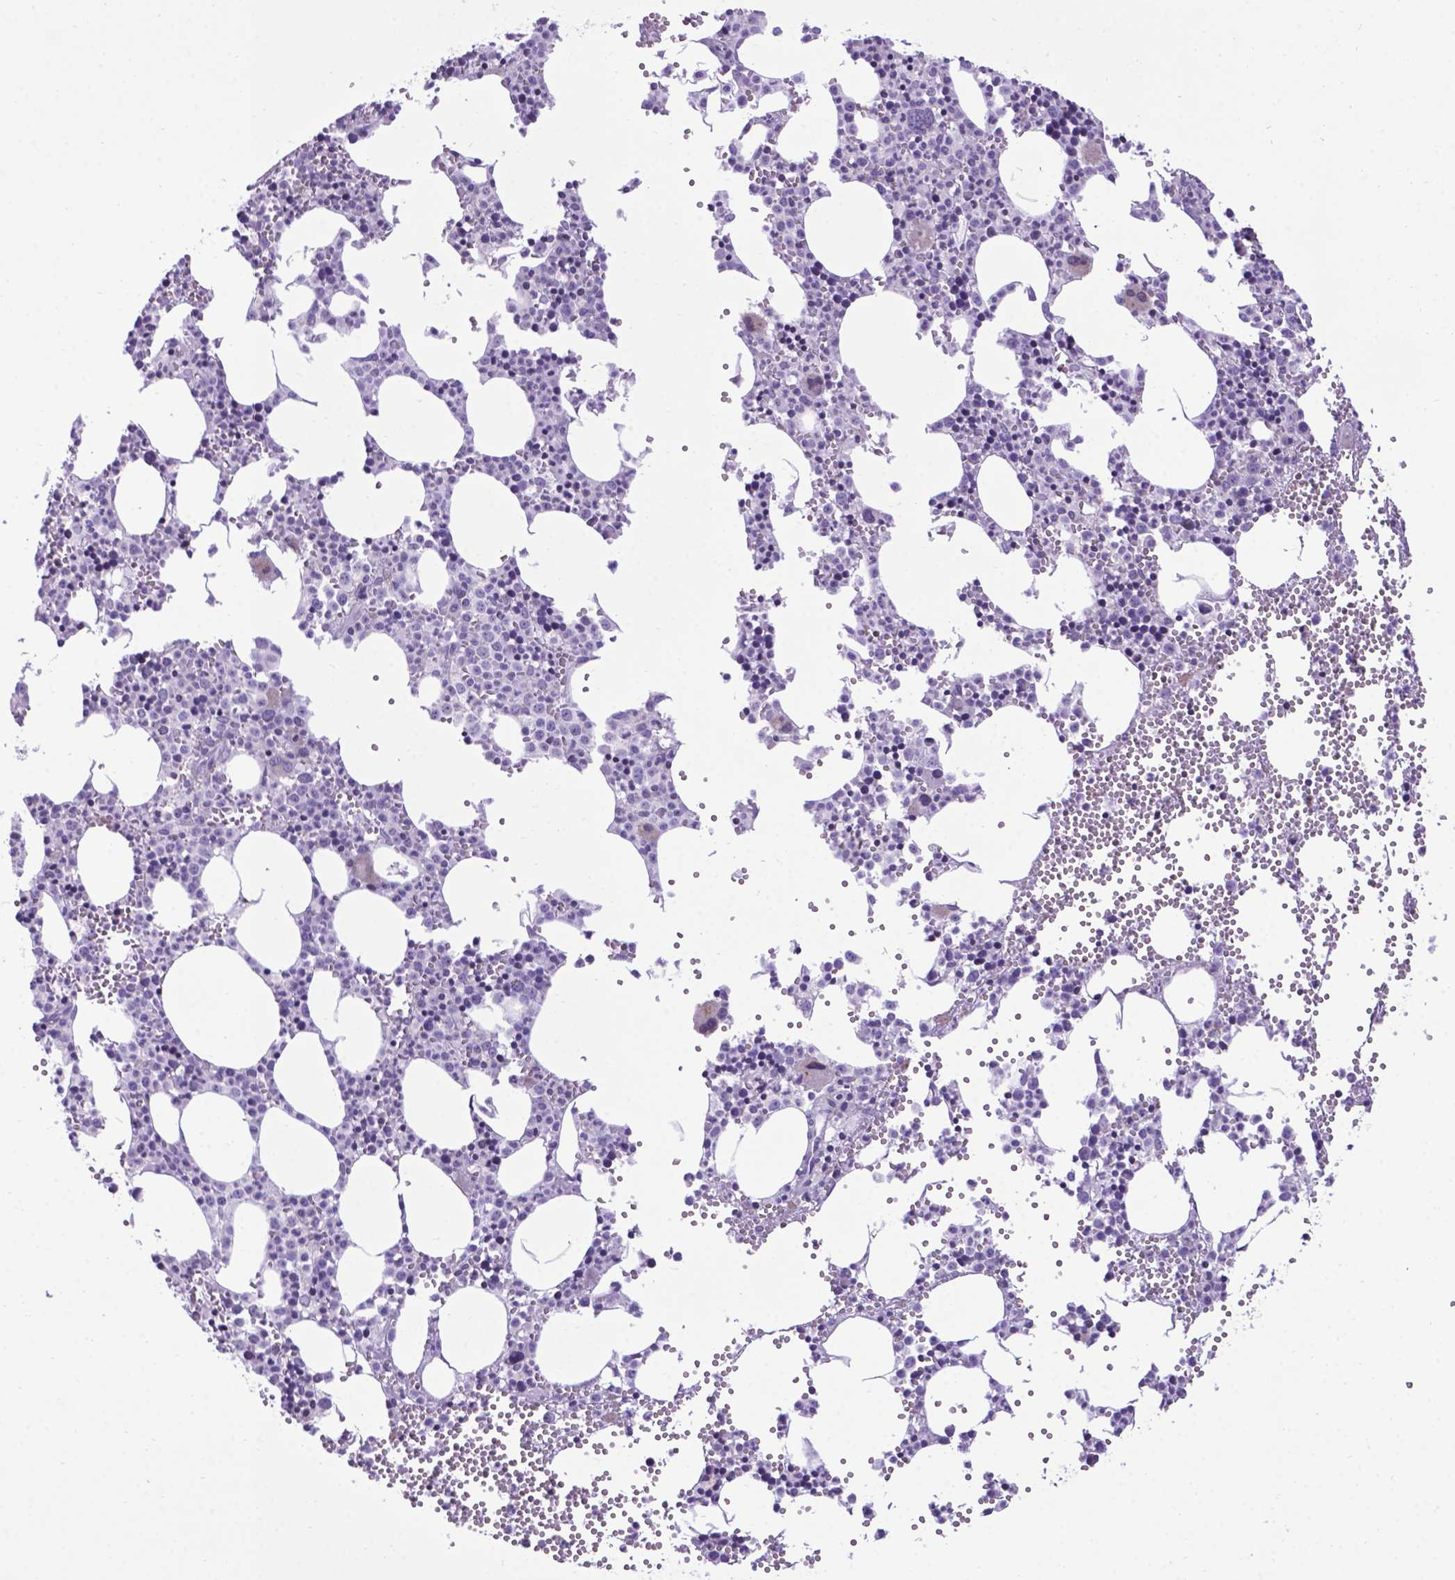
{"staining": {"intensity": "negative", "quantity": "none", "location": "none"}, "tissue": "bone marrow", "cell_type": "Hematopoietic cells", "image_type": "normal", "snomed": [{"axis": "morphology", "description": "Normal tissue, NOS"}, {"axis": "topography", "description": "Bone marrow"}], "caption": "DAB immunohistochemical staining of benign bone marrow demonstrates no significant expression in hematopoietic cells. (Brightfield microscopy of DAB (3,3'-diaminobenzidine) immunohistochemistry (IHC) at high magnification).", "gene": "POU3F3", "patient": {"sex": "male", "age": 89}}